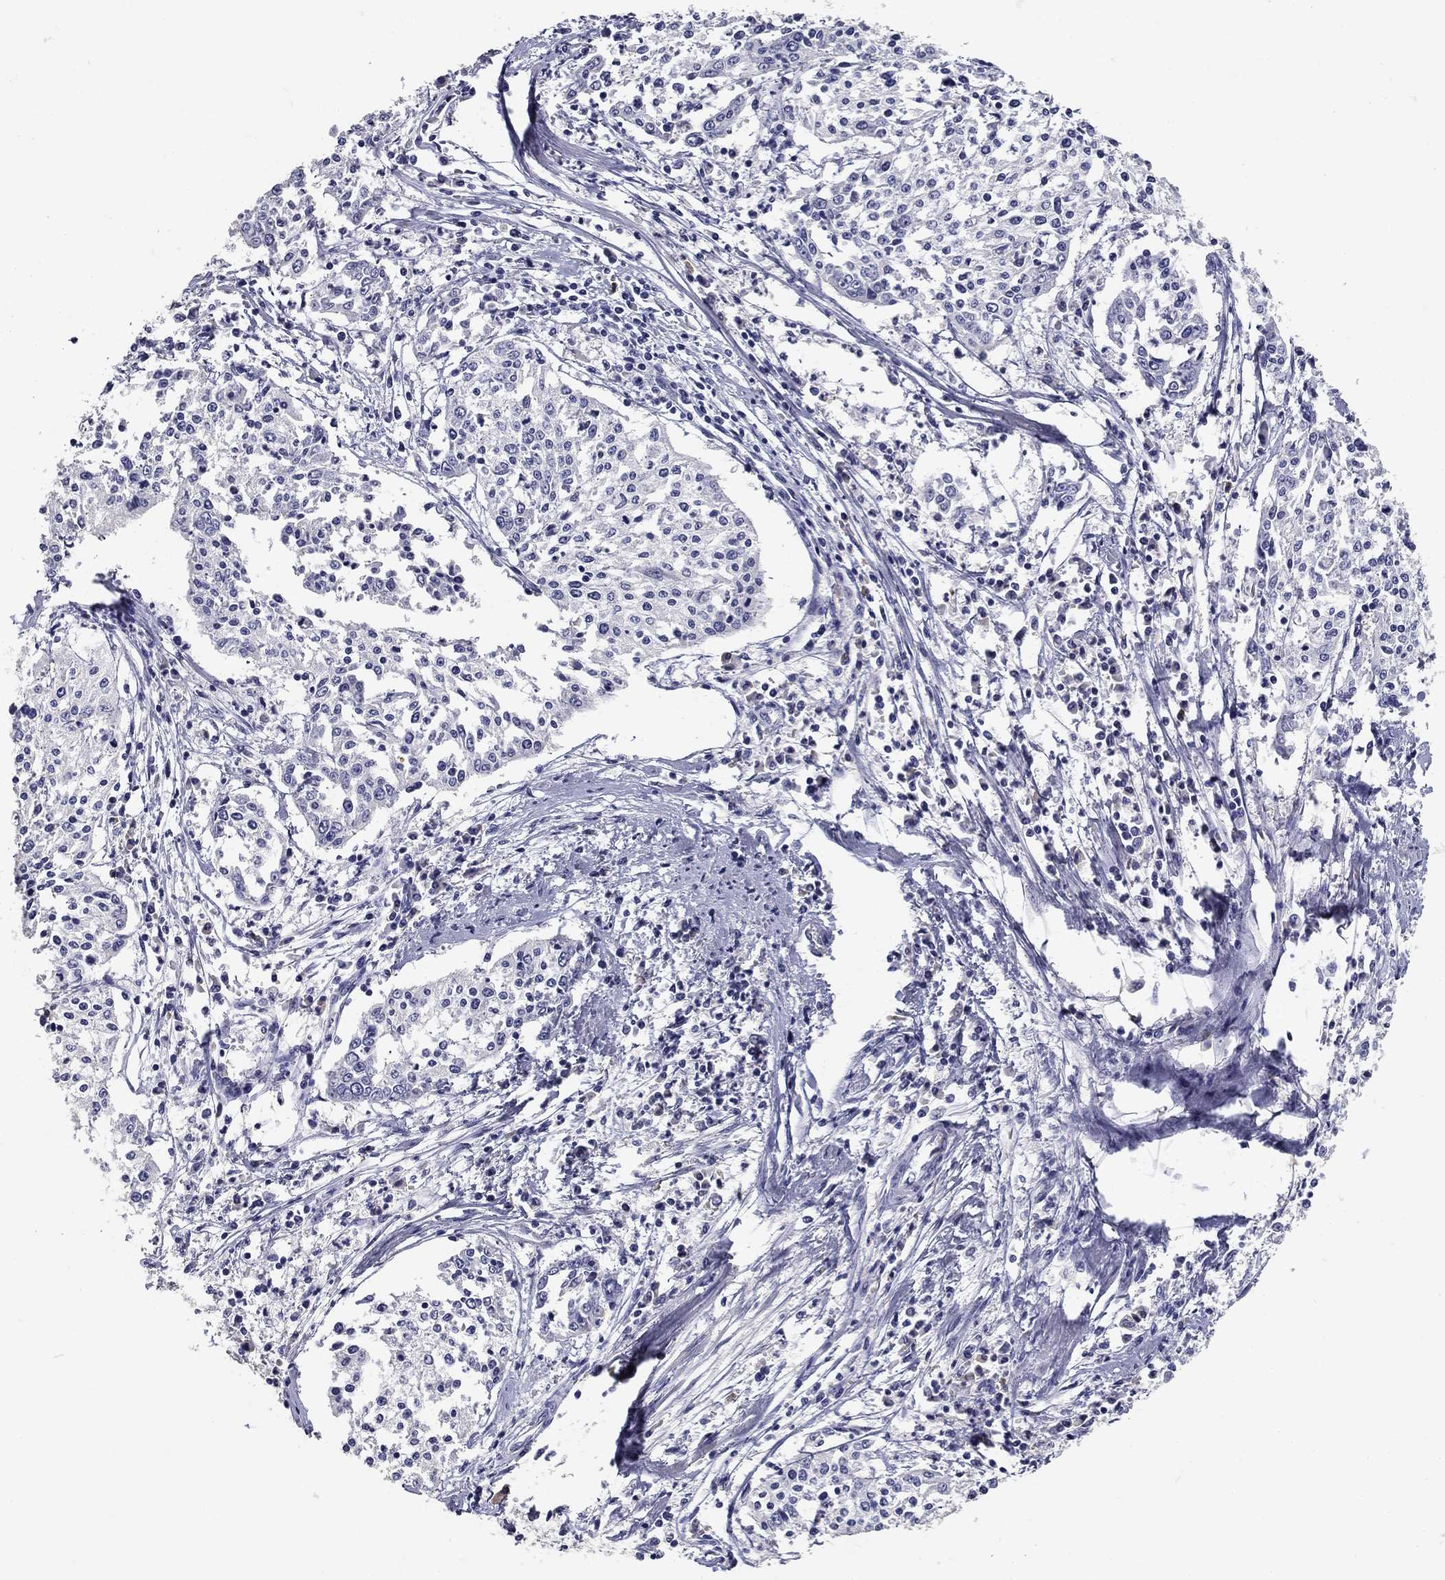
{"staining": {"intensity": "negative", "quantity": "none", "location": "none"}, "tissue": "cervical cancer", "cell_type": "Tumor cells", "image_type": "cancer", "snomed": [{"axis": "morphology", "description": "Squamous cell carcinoma, NOS"}, {"axis": "topography", "description": "Cervix"}], "caption": "This is a histopathology image of IHC staining of cervical cancer (squamous cell carcinoma), which shows no staining in tumor cells.", "gene": "POMC", "patient": {"sex": "female", "age": 41}}